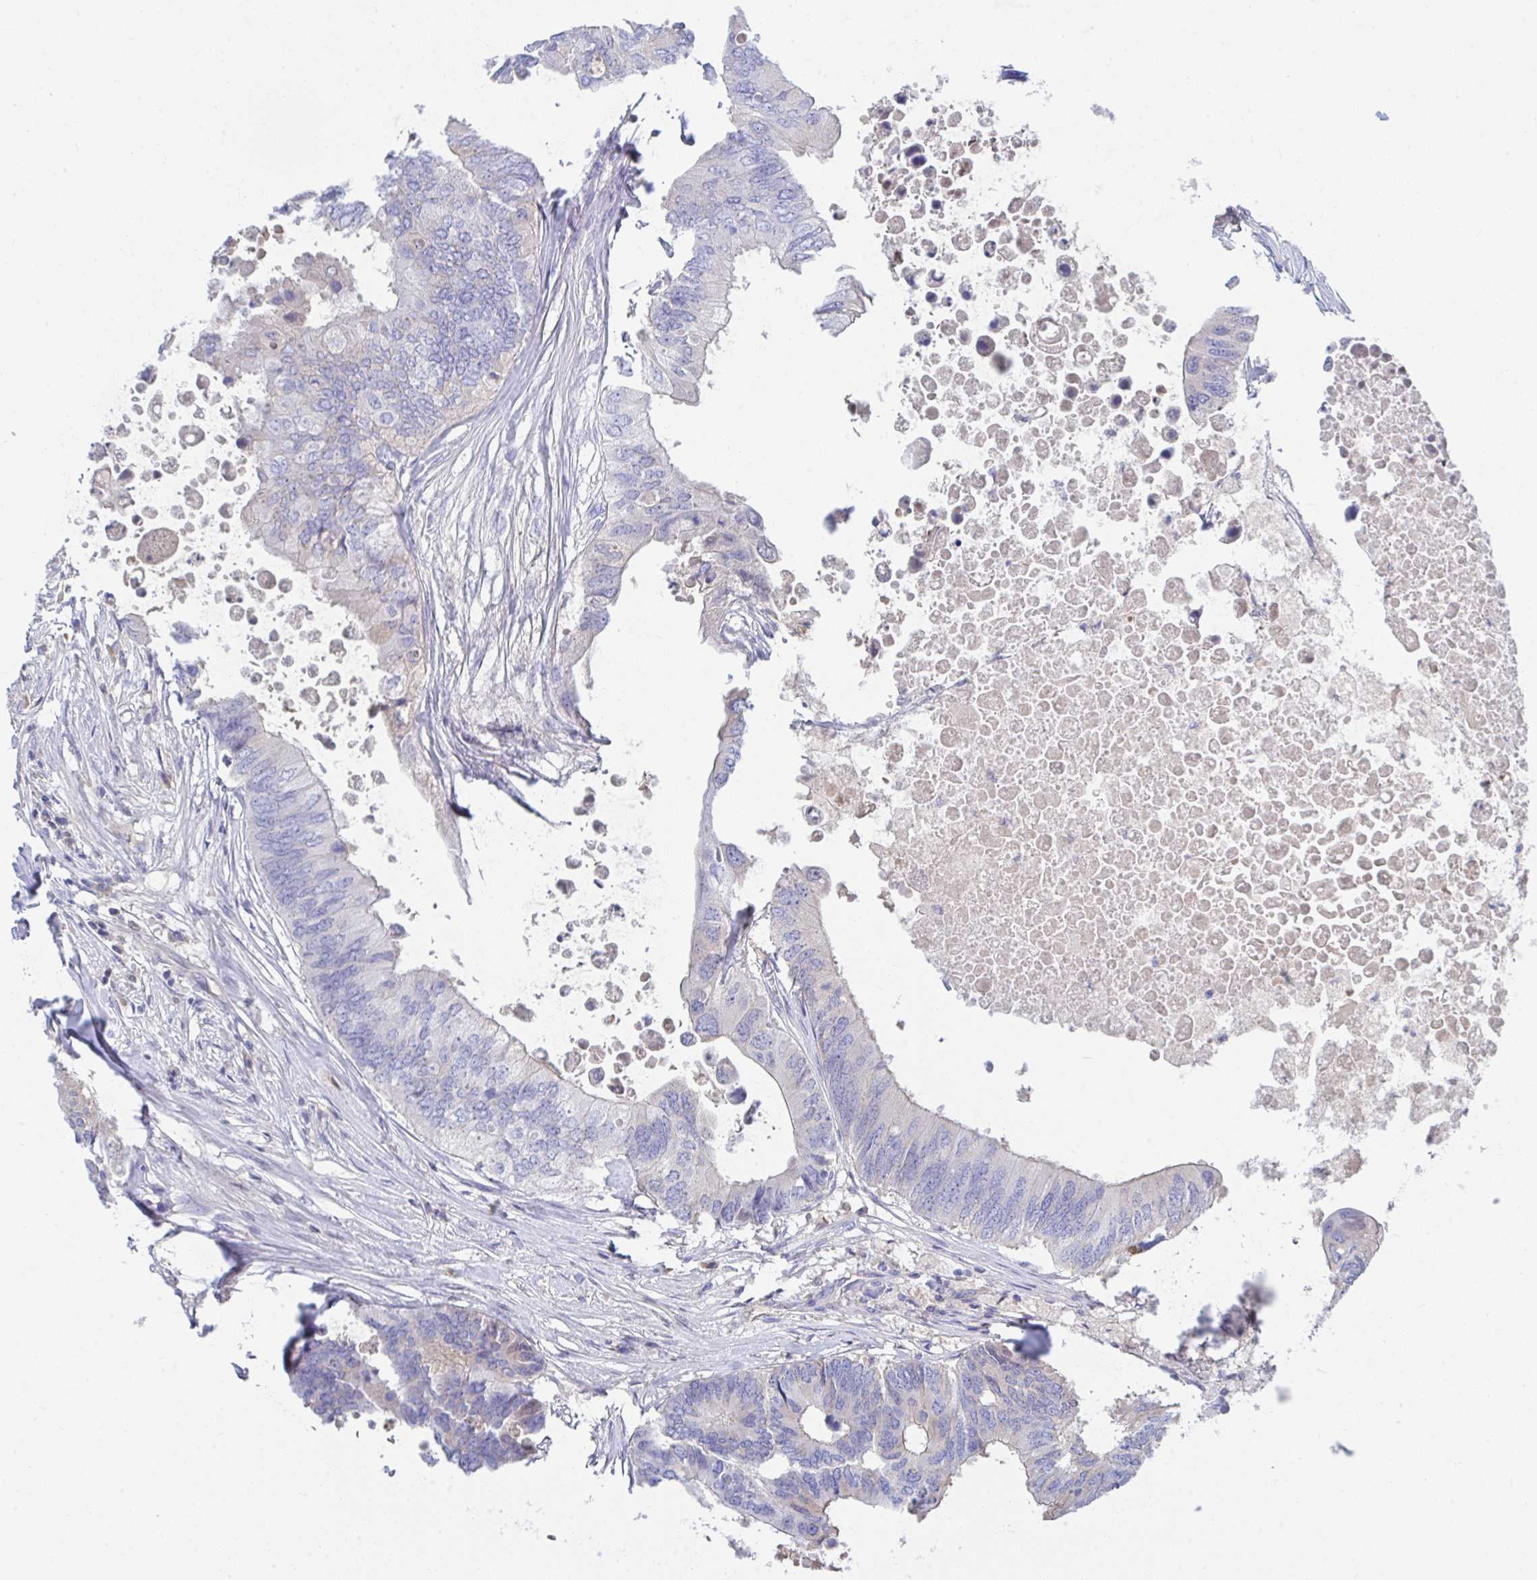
{"staining": {"intensity": "negative", "quantity": "none", "location": "none"}, "tissue": "colorectal cancer", "cell_type": "Tumor cells", "image_type": "cancer", "snomed": [{"axis": "morphology", "description": "Adenocarcinoma, NOS"}, {"axis": "topography", "description": "Colon"}], "caption": "Photomicrograph shows no protein positivity in tumor cells of colorectal adenocarcinoma tissue.", "gene": "TNFAIP6", "patient": {"sex": "male", "age": 71}}